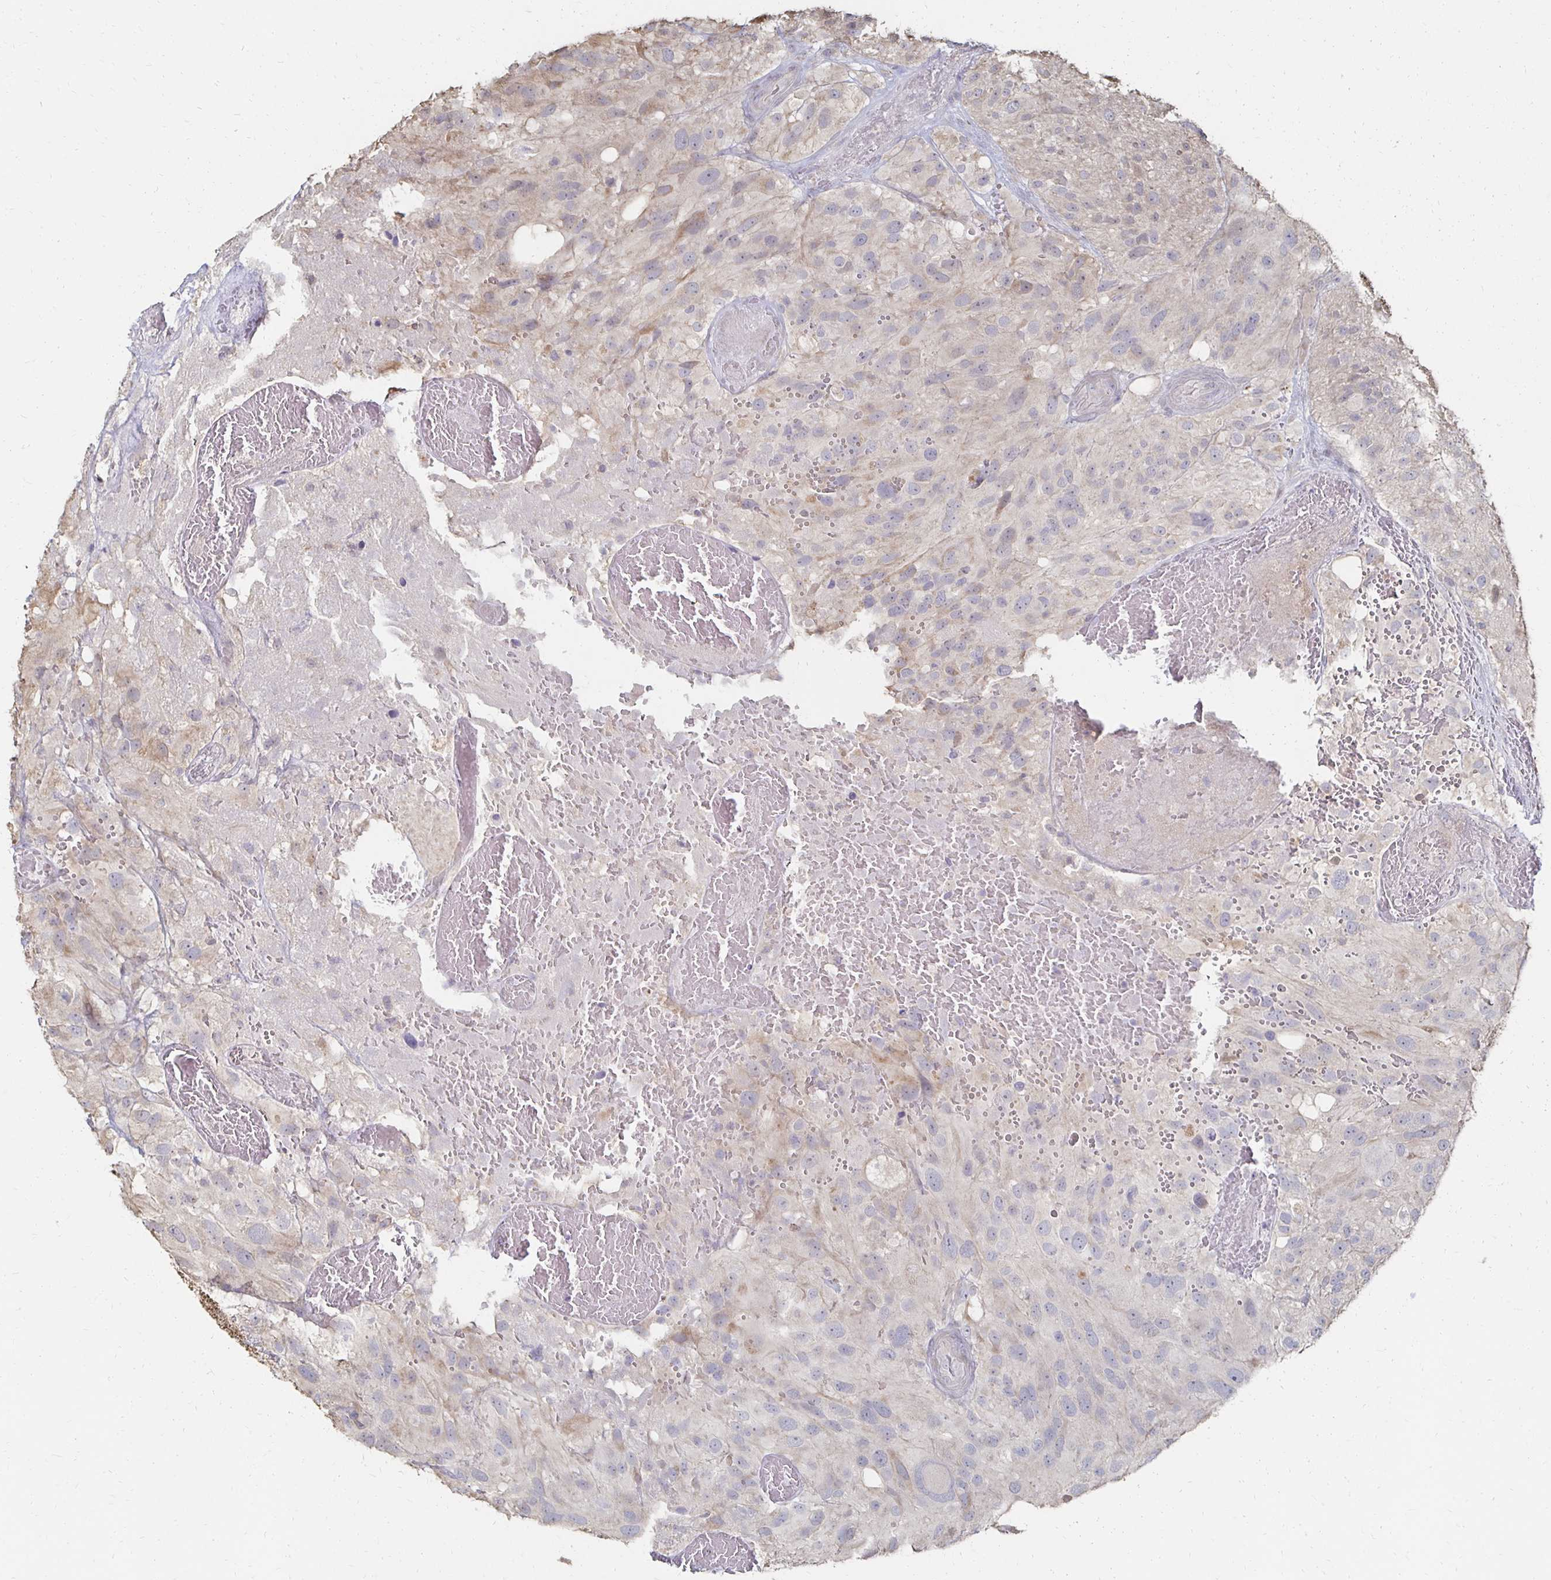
{"staining": {"intensity": "negative", "quantity": "none", "location": "none"}, "tissue": "glioma", "cell_type": "Tumor cells", "image_type": "cancer", "snomed": [{"axis": "morphology", "description": "Glioma, malignant, High grade"}, {"axis": "topography", "description": "Brain"}], "caption": "Tumor cells show no significant expression in glioma.", "gene": "ZNF727", "patient": {"sex": "male", "age": 53}}